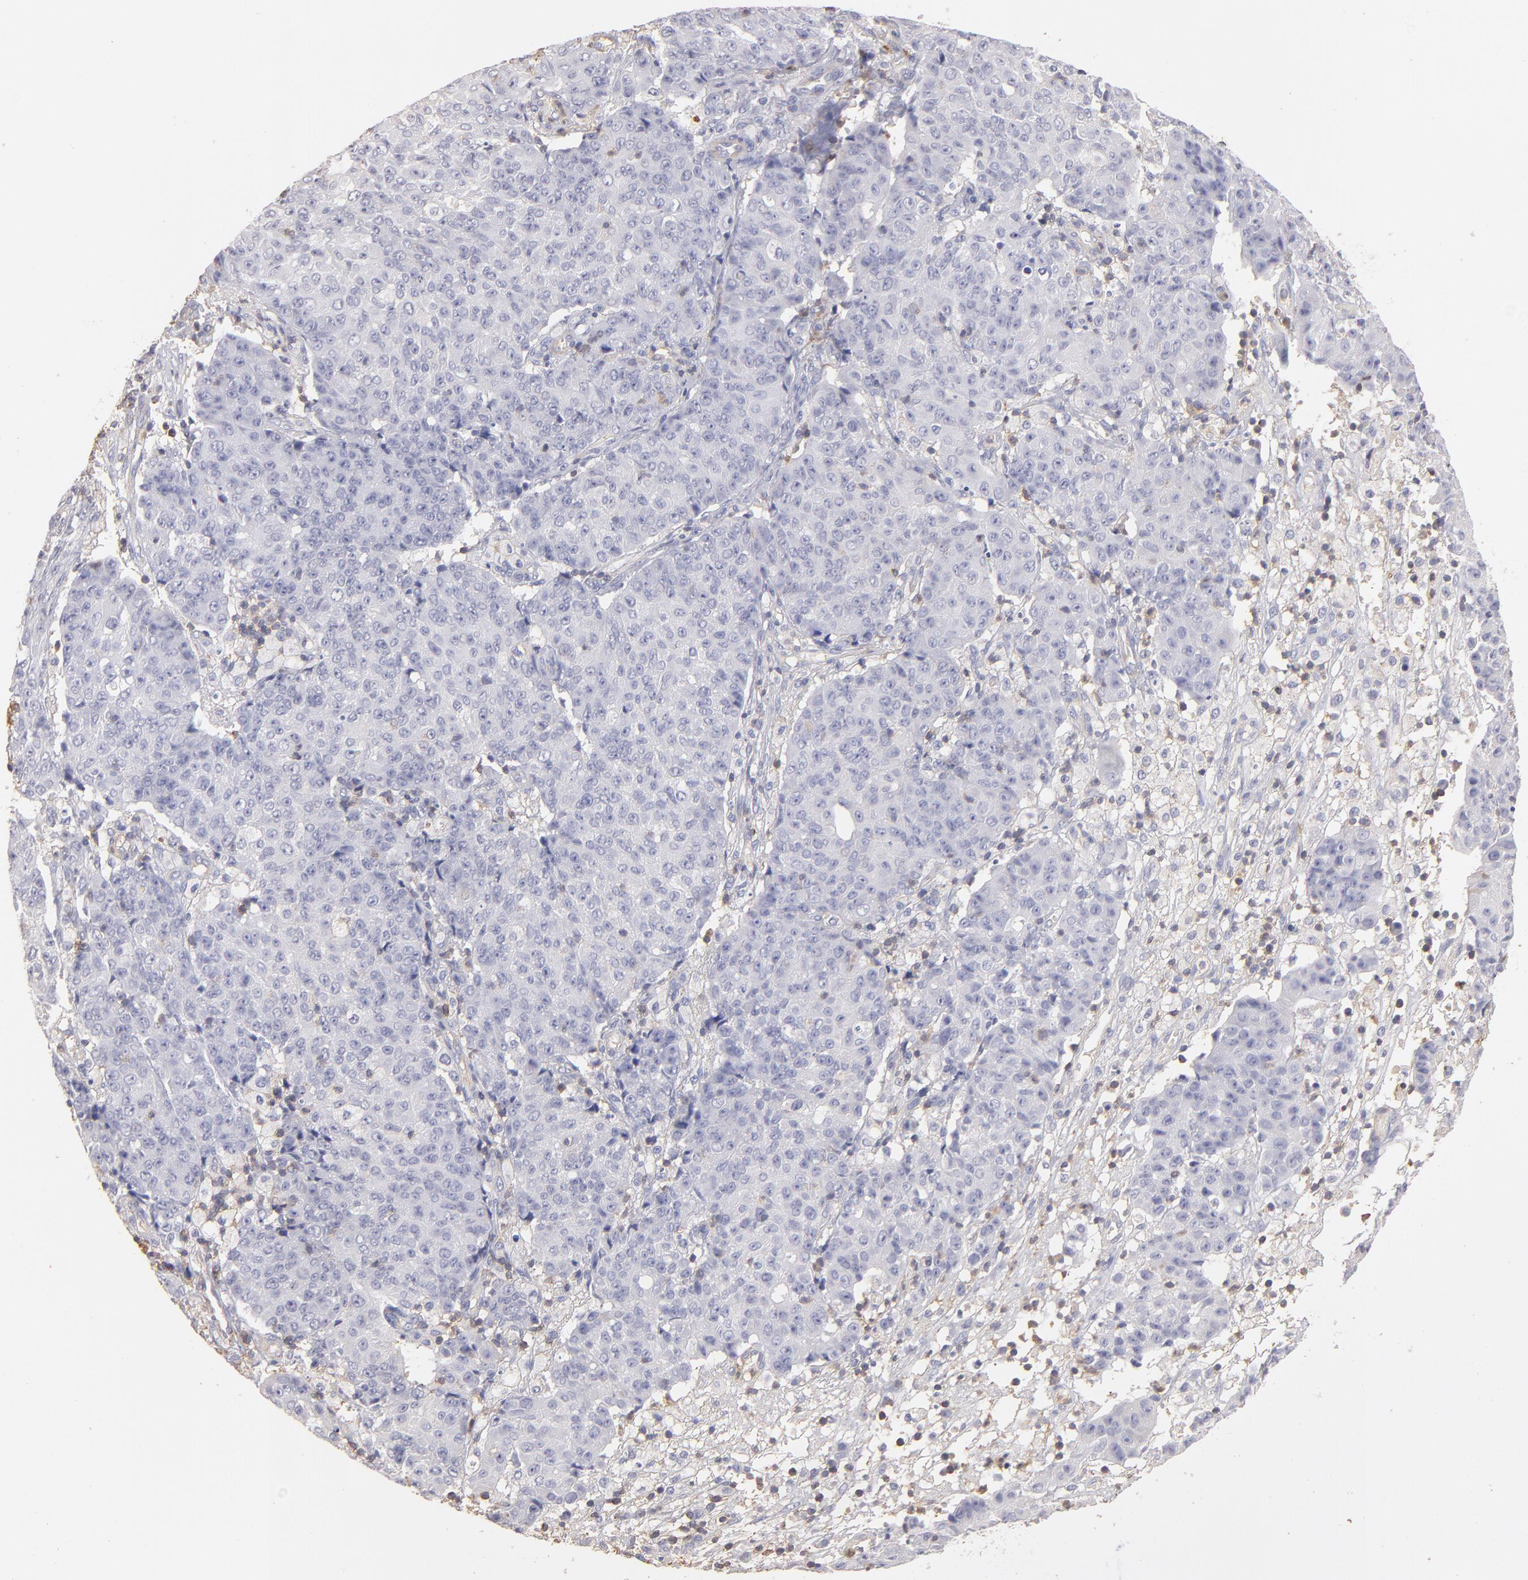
{"staining": {"intensity": "negative", "quantity": "none", "location": "none"}, "tissue": "ovarian cancer", "cell_type": "Tumor cells", "image_type": "cancer", "snomed": [{"axis": "morphology", "description": "Carcinoma, endometroid"}, {"axis": "topography", "description": "Ovary"}], "caption": "An immunohistochemistry (IHC) micrograph of endometroid carcinoma (ovarian) is shown. There is no staining in tumor cells of endometroid carcinoma (ovarian).", "gene": "ABCB1", "patient": {"sex": "female", "age": 42}}